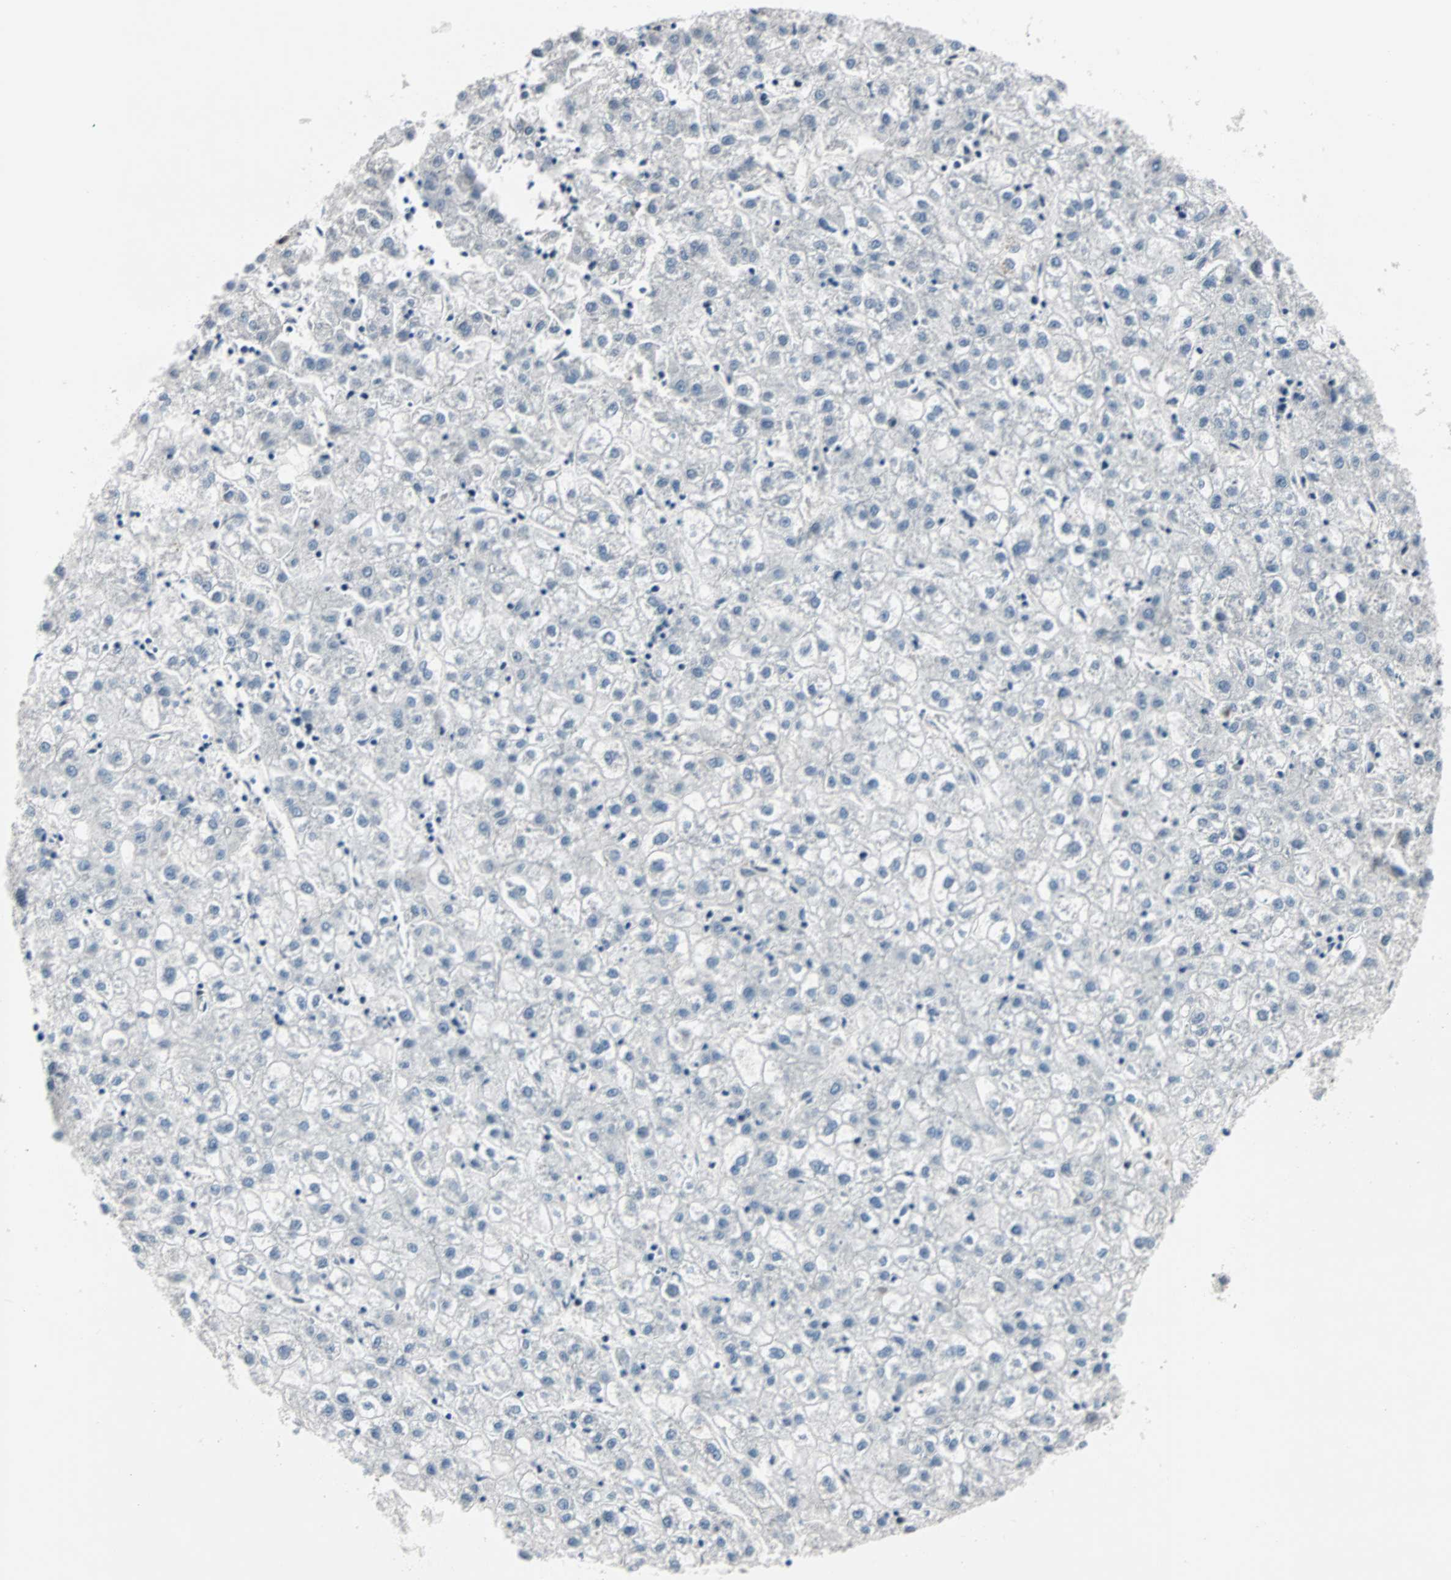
{"staining": {"intensity": "negative", "quantity": "none", "location": "none"}, "tissue": "liver cancer", "cell_type": "Tumor cells", "image_type": "cancer", "snomed": [{"axis": "morphology", "description": "Carcinoma, Hepatocellular, NOS"}, {"axis": "topography", "description": "Liver"}], "caption": "Tumor cells are negative for brown protein staining in hepatocellular carcinoma (liver).", "gene": "CCNE2", "patient": {"sex": "male", "age": 72}}